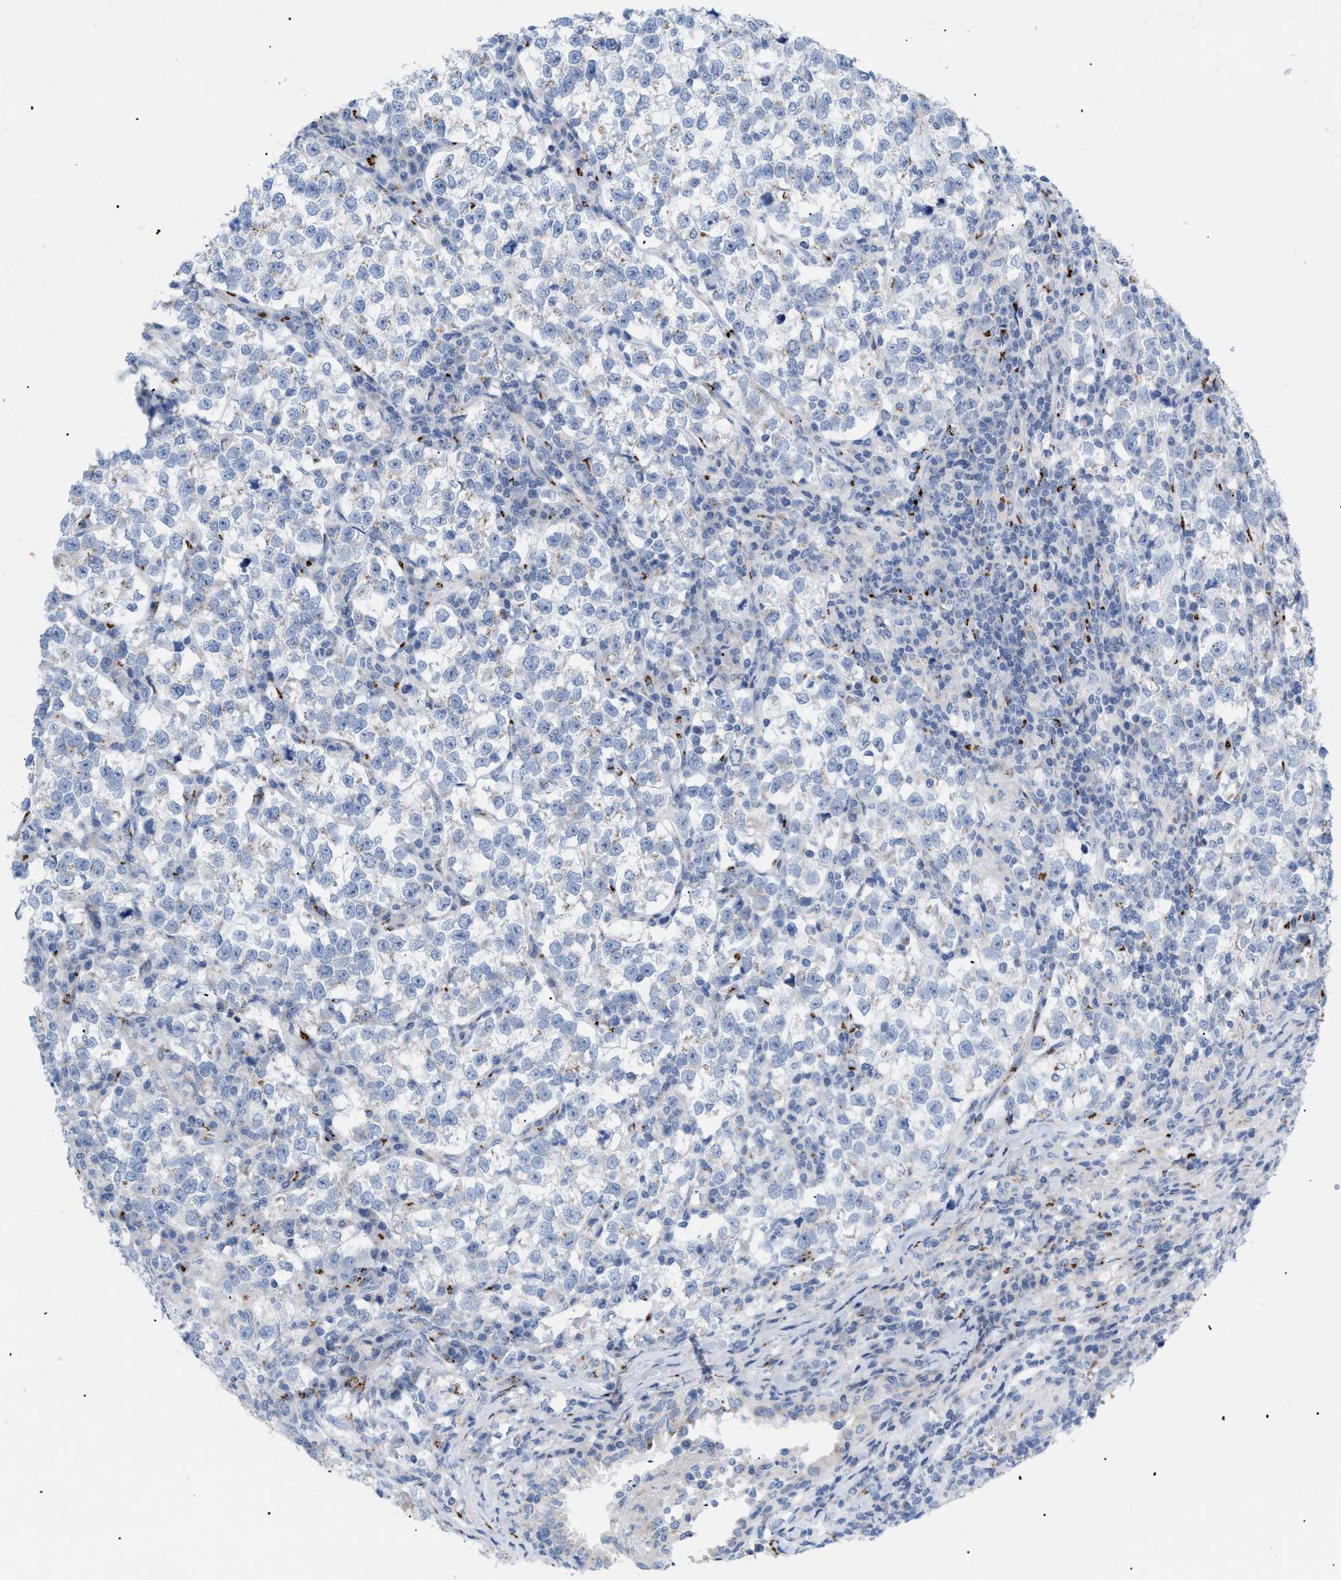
{"staining": {"intensity": "negative", "quantity": "none", "location": "none"}, "tissue": "testis cancer", "cell_type": "Tumor cells", "image_type": "cancer", "snomed": [{"axis": "morphology", "description": "Normal tissue, NOS"}, {"axis": "morphology", "description": "Seminoma, NOS"}, {"axis": "topography", "description": "Testis"}], "caption": "High magnification brightfield microscopy of testis seminoma stained with DAB (3,3'-diaminobenzidine) (brown) and counterstained with hematoxylin (blue): tumor cells show no significant expression.", "gene": "TMEM17", "patient": {"sex": "male", "age": 43}}